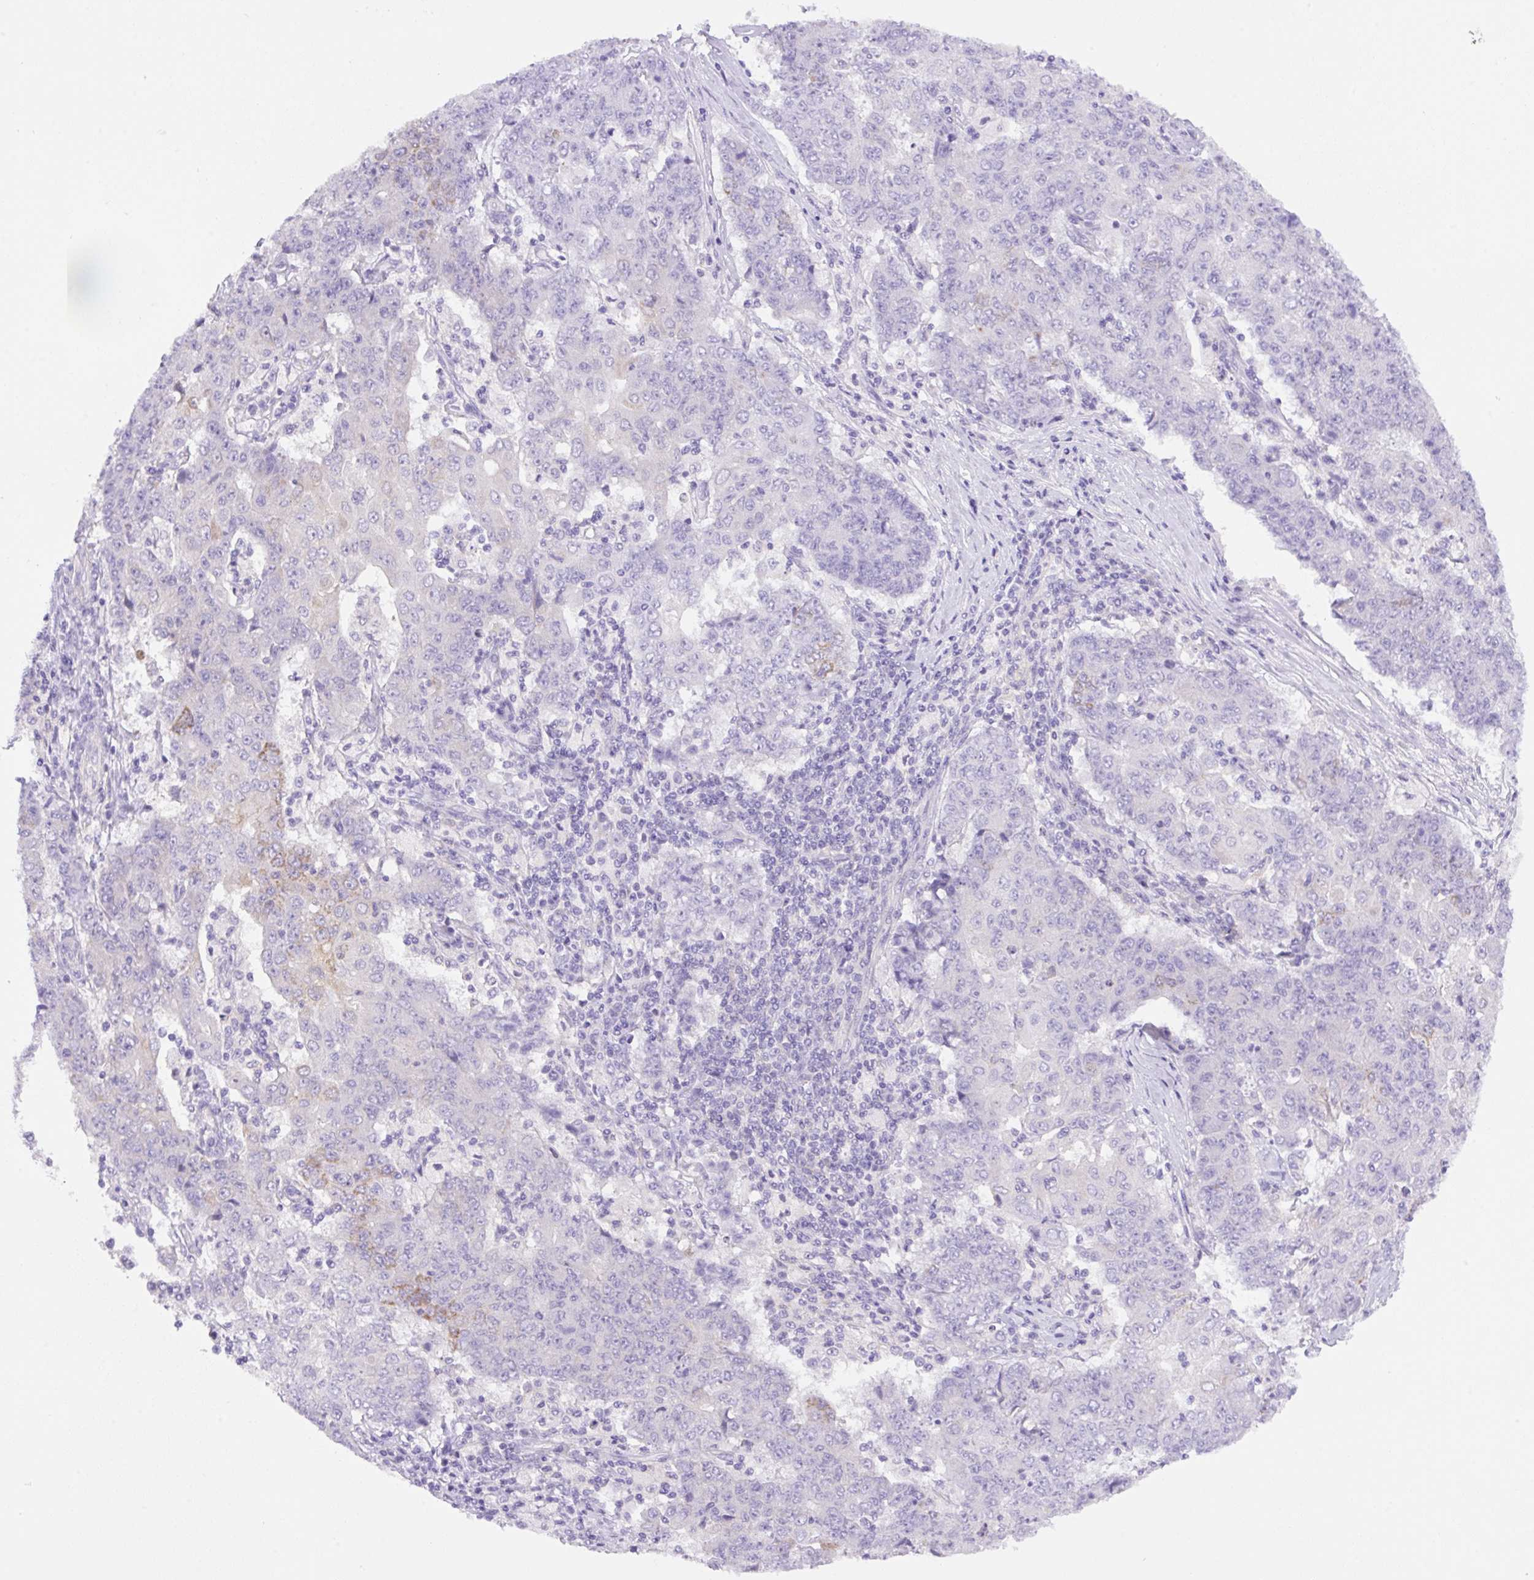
{"staining": {"intensity": "moderate", "quantity": "<25%", "location": "cytoplasmic/membranous"}, "tissue": "ovarian cancer", "cell_type": "Tumor cells", "image_type": "cancer", "snomed": [{"axis": "morphology", "description": "Carcinoma, endometroid"}, {"axis": "topography", "description": "Ovary"}], "caption": "A low amount of moderate cytoplasmic/membranous expression is identified in about <25% of tumor cells in endometroid carcinoma (ovarian) tissue.", "gene": "CAMK2B", "patient": {"sex": "female", "age": 42}}